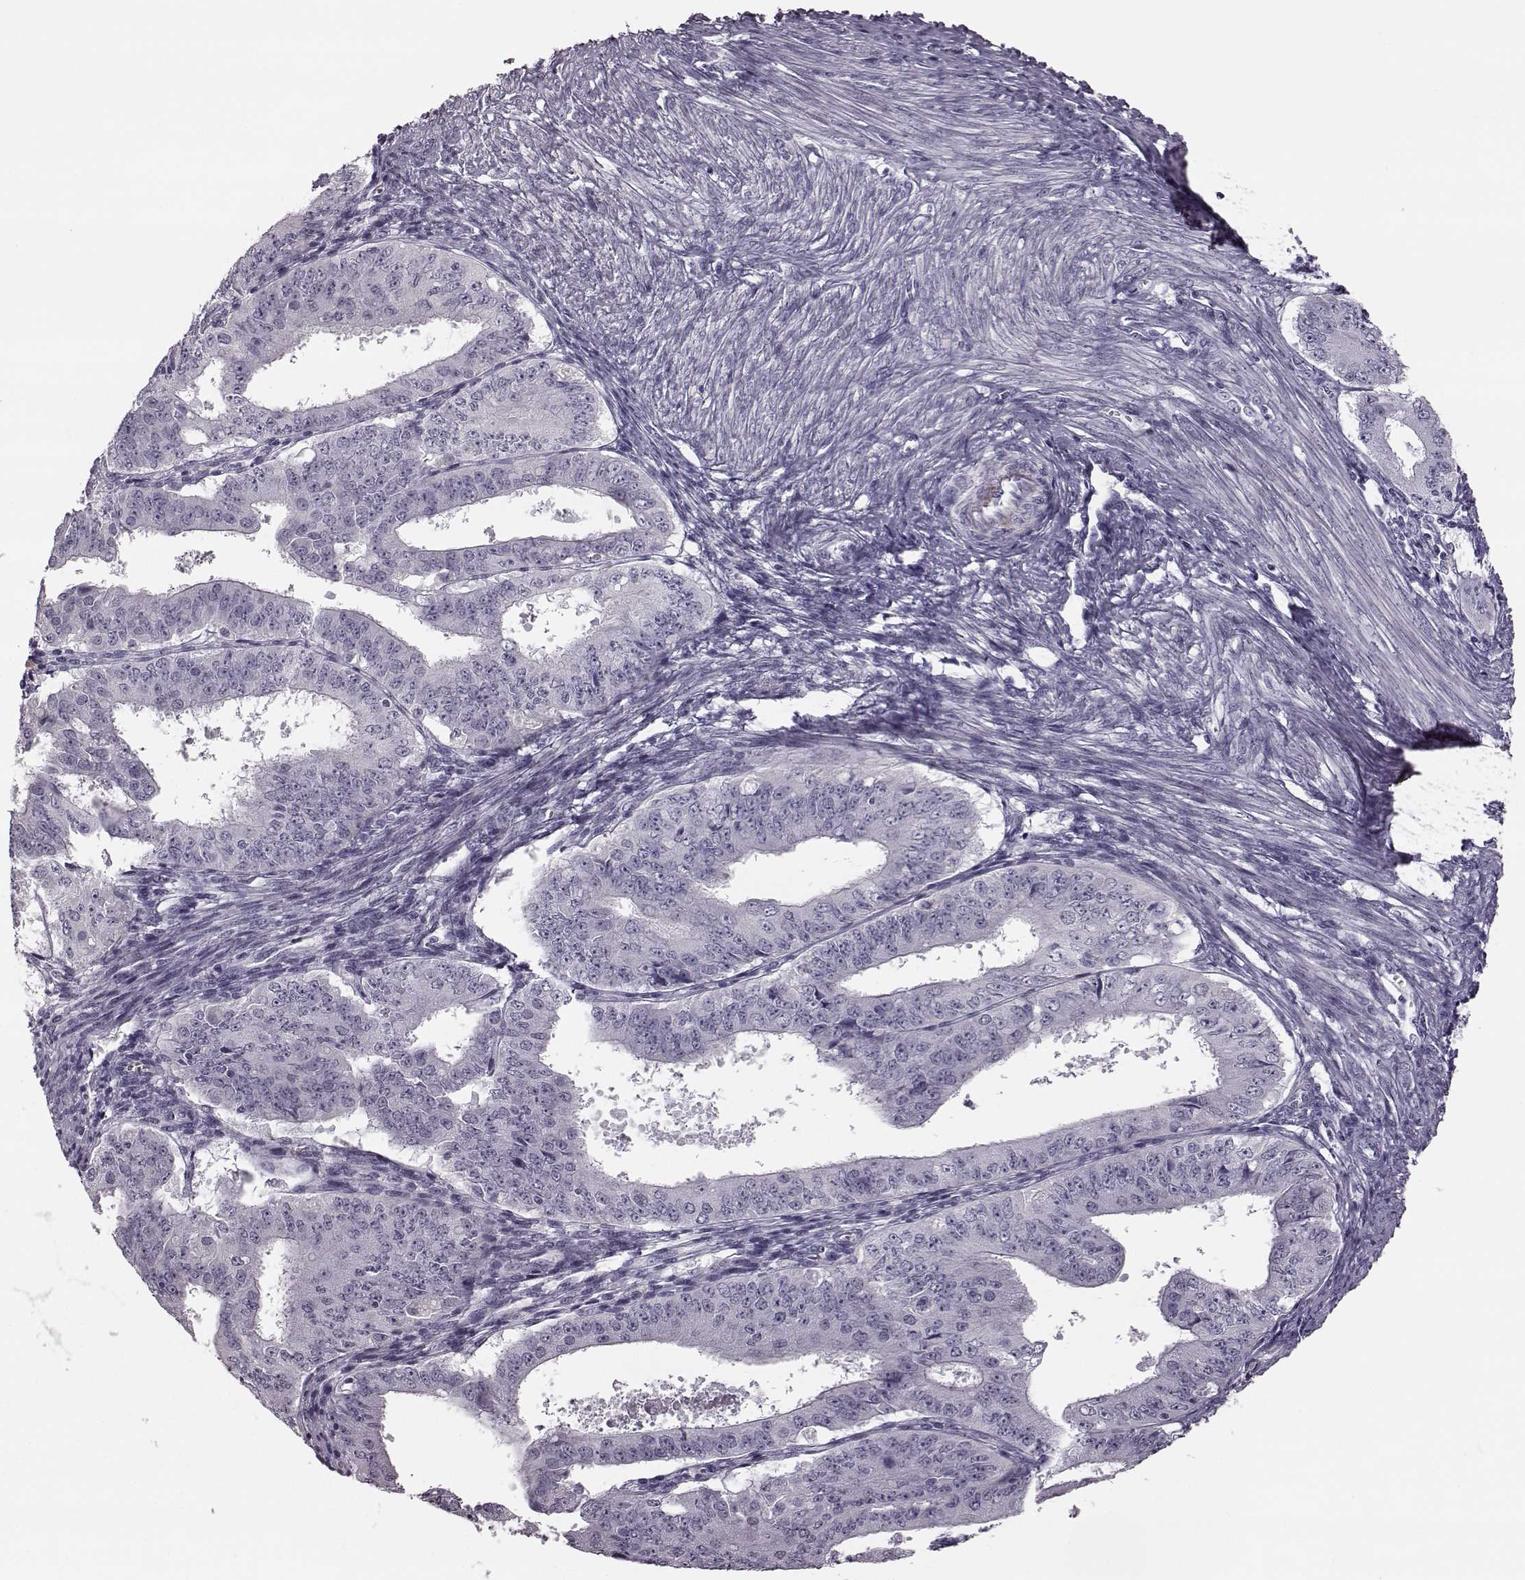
{"staining": {"intensity": "negative", "quantity": "none", "location": "none"}, "tissue": "ovarian cancer", "cell_type": "Tumor cells", "image_type": "cancer", "snomed": [{"axis": "morphology", "description": "Carcinoma, endometroid"}, {"axis": "topography", "description": "Ovary"}], "caption": "Ovarian cancer (endometroid carcinoma) stained for a protein using immunohistochemistry exhibits no positivity tumor cells.", "gene": "ZNF433", "patient": {"sex": "female", "age": 42}}